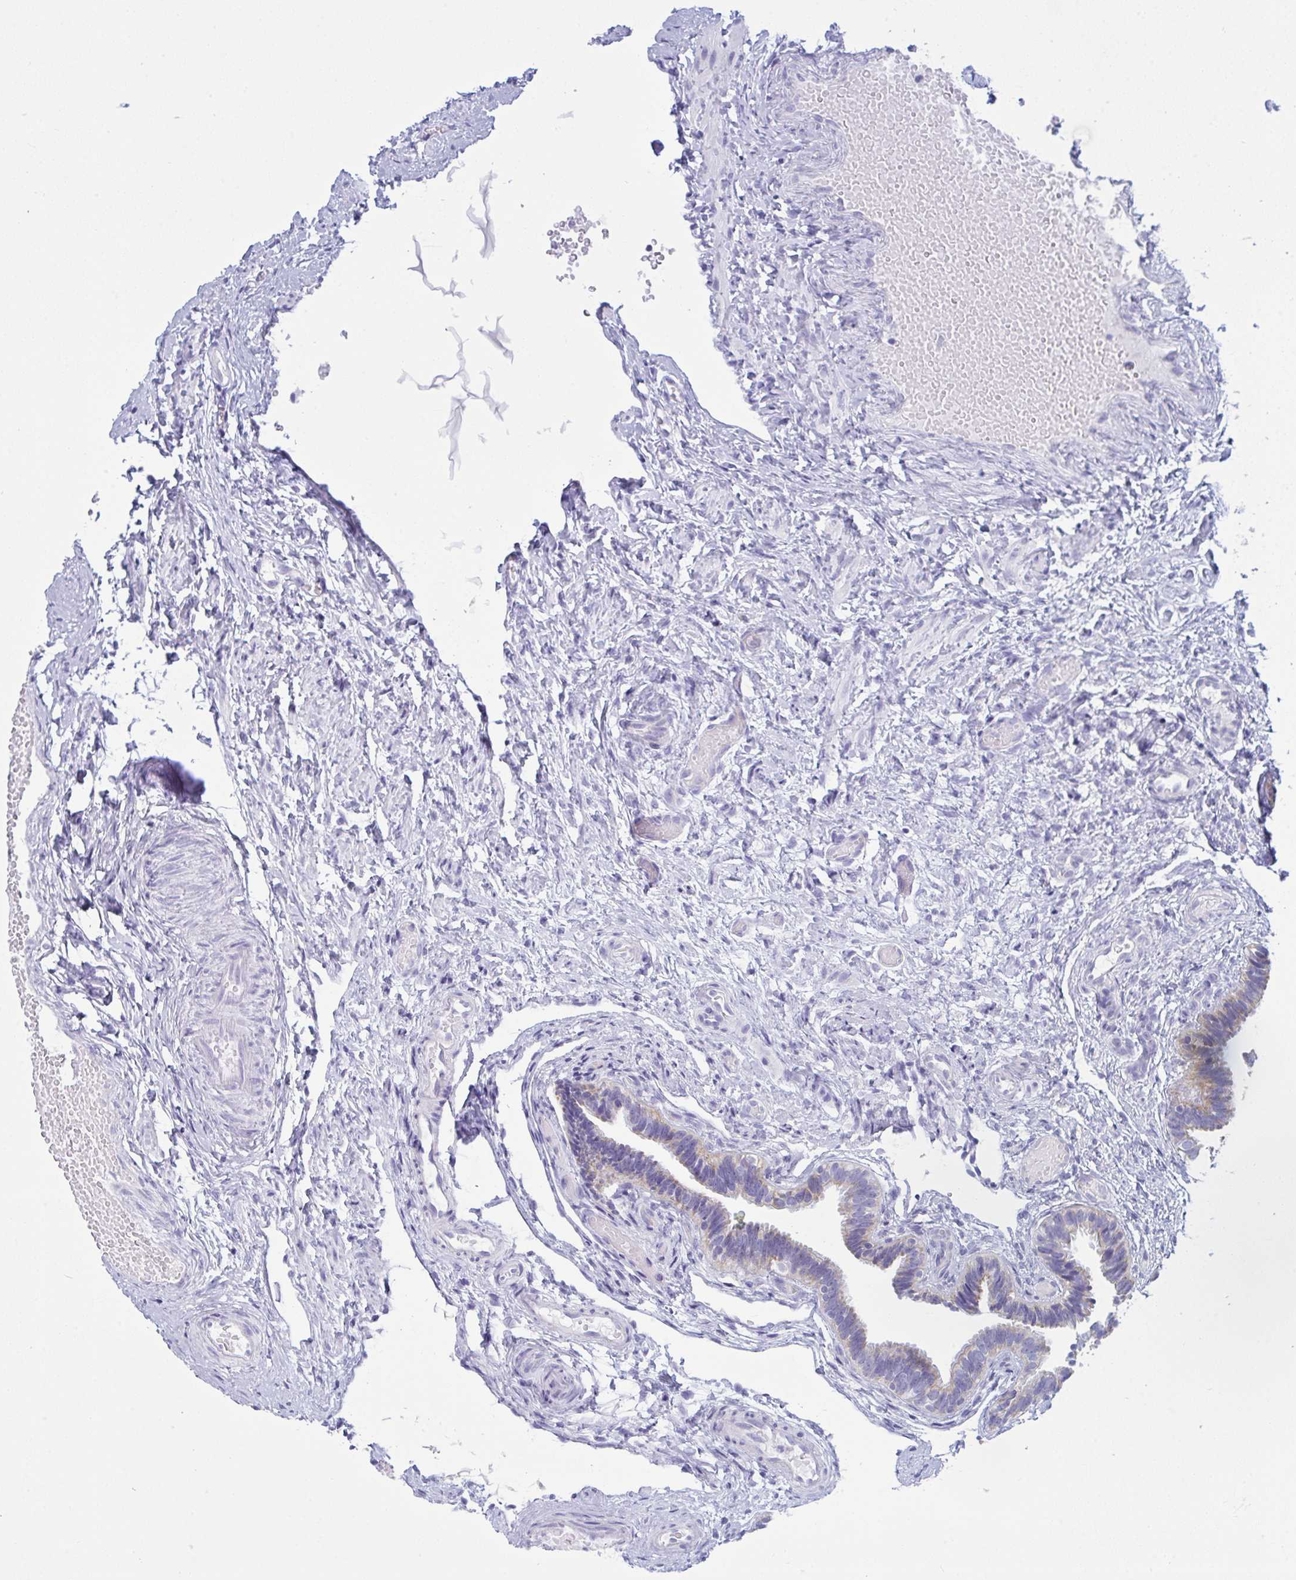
{"staining": {"intensity": "moderate", "quantity": "<25%", "location": "cytoplasmic/membranous"}, "tissue": "fallopian tube", "cell_type": "Glandular cells", "image_type": "normal", "snomed": [{"axis": "morphology", "description": "Normal tissue, NOS"}, {"axis": "topography", "description": "Fallopian tube"}], "caption": "An IHC photomicrograph of unremarkable tissue is shown. Protein staining in brown labels moderate cytoplasmic/membranous positivity in fallopian tube within glandular cells. (IHC, brightfield microscopy, high magnification).", "gene": "BBS1", "patient": {"sex": "female", "age": 37}}